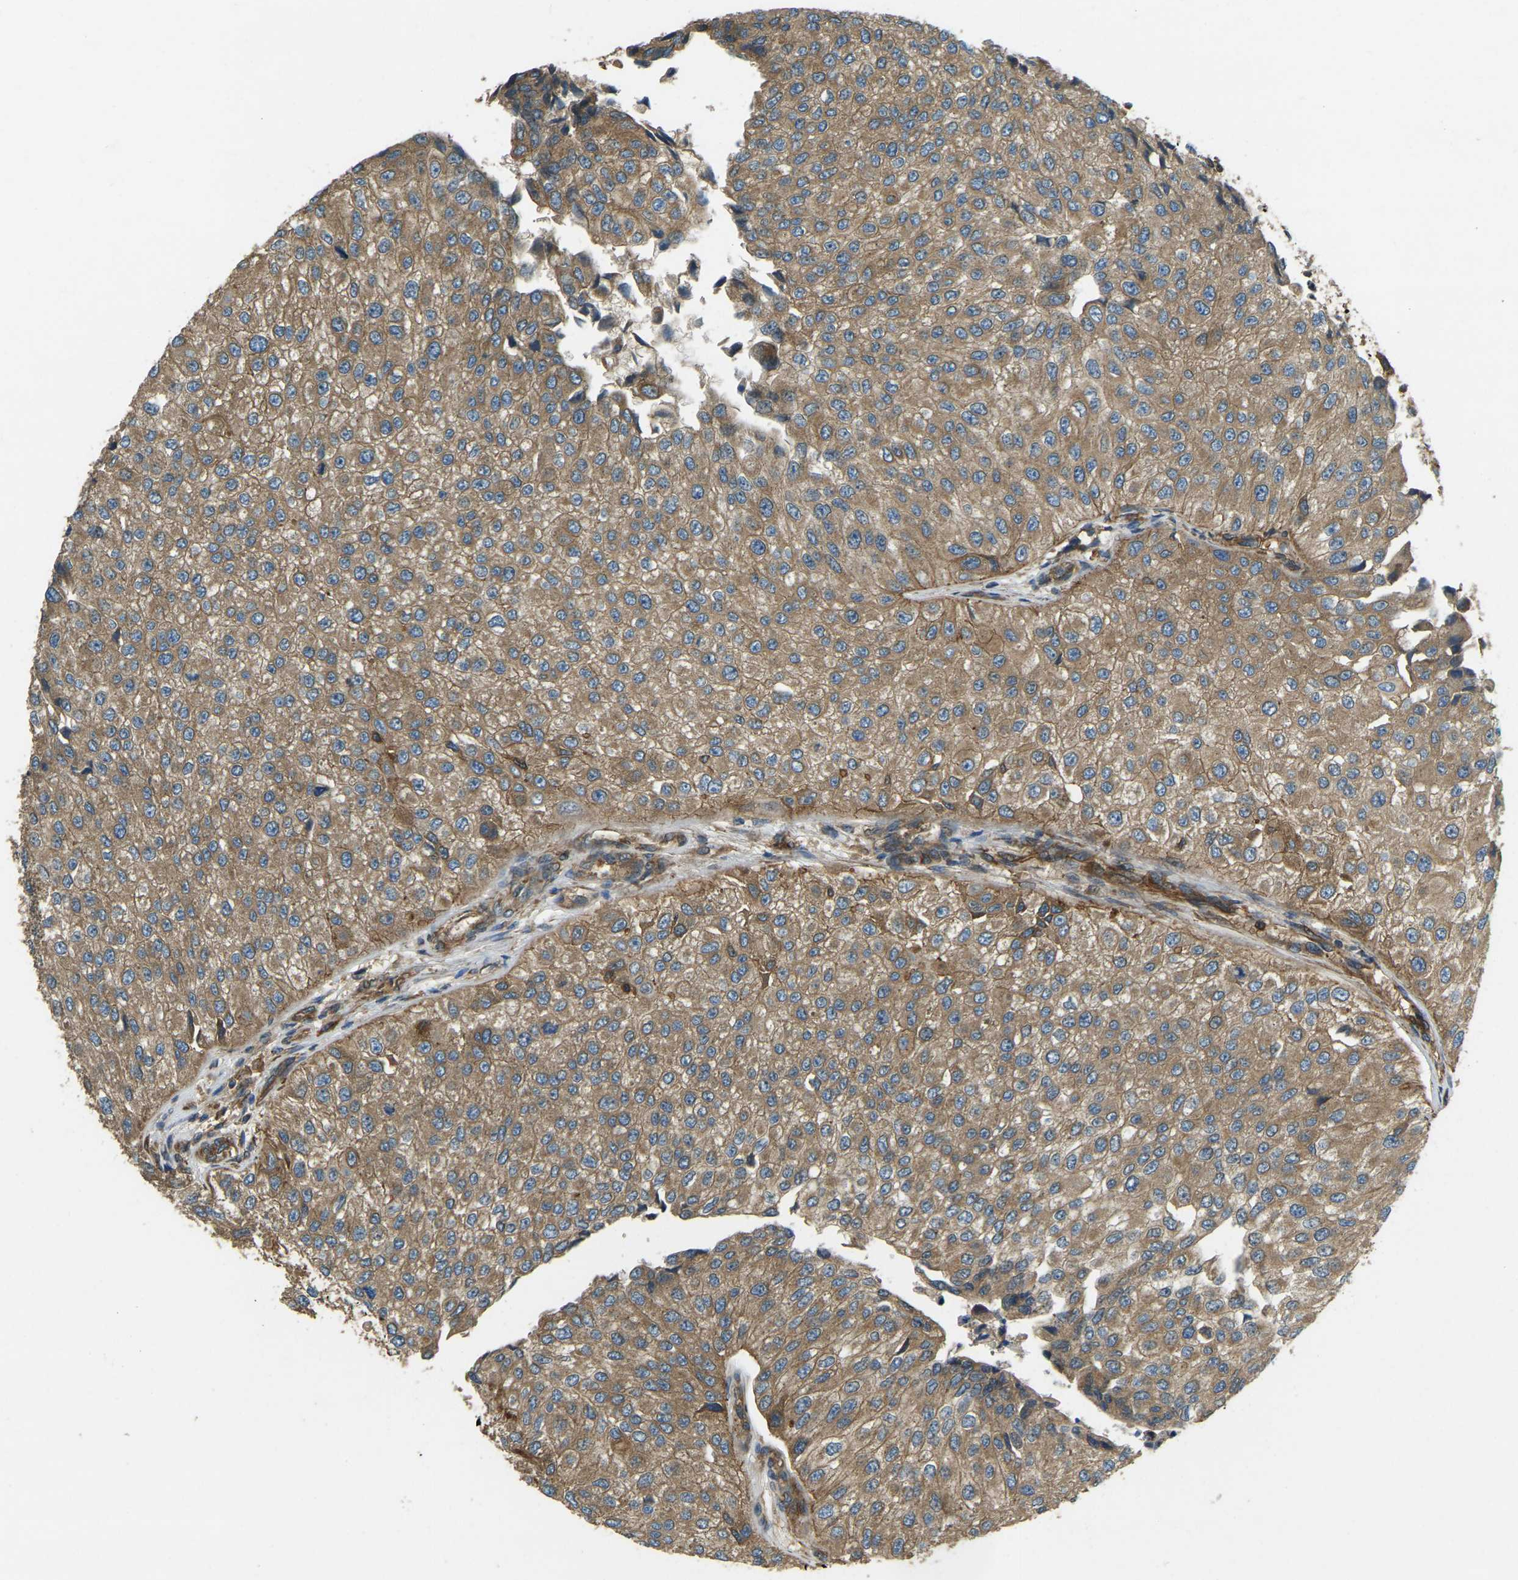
{"staining": {"intensity": "moderate", "quantity": ">75%", "location": "cytoplasmic/membranous"}, "tissue": "urothelial cancer", "cell_type": "Tumor cells", "image_type": "cancer", "snomed": [{"axis": "morphology", "description": "Urothelial carcinoma, High grade"}, {"axis": "topography", "description": "Kidney"}, {"axis": "topography", "description": "Urinary bladder"}], "caption": "Immunohistochemical staining of high-grade urothelial carcinoma displays moderate cytoplasmic/membranous protein positivity in approximately >75% of tumor cells.", "gene": "ERGIC1", "patient": {"sex": "male", "age": 77}}